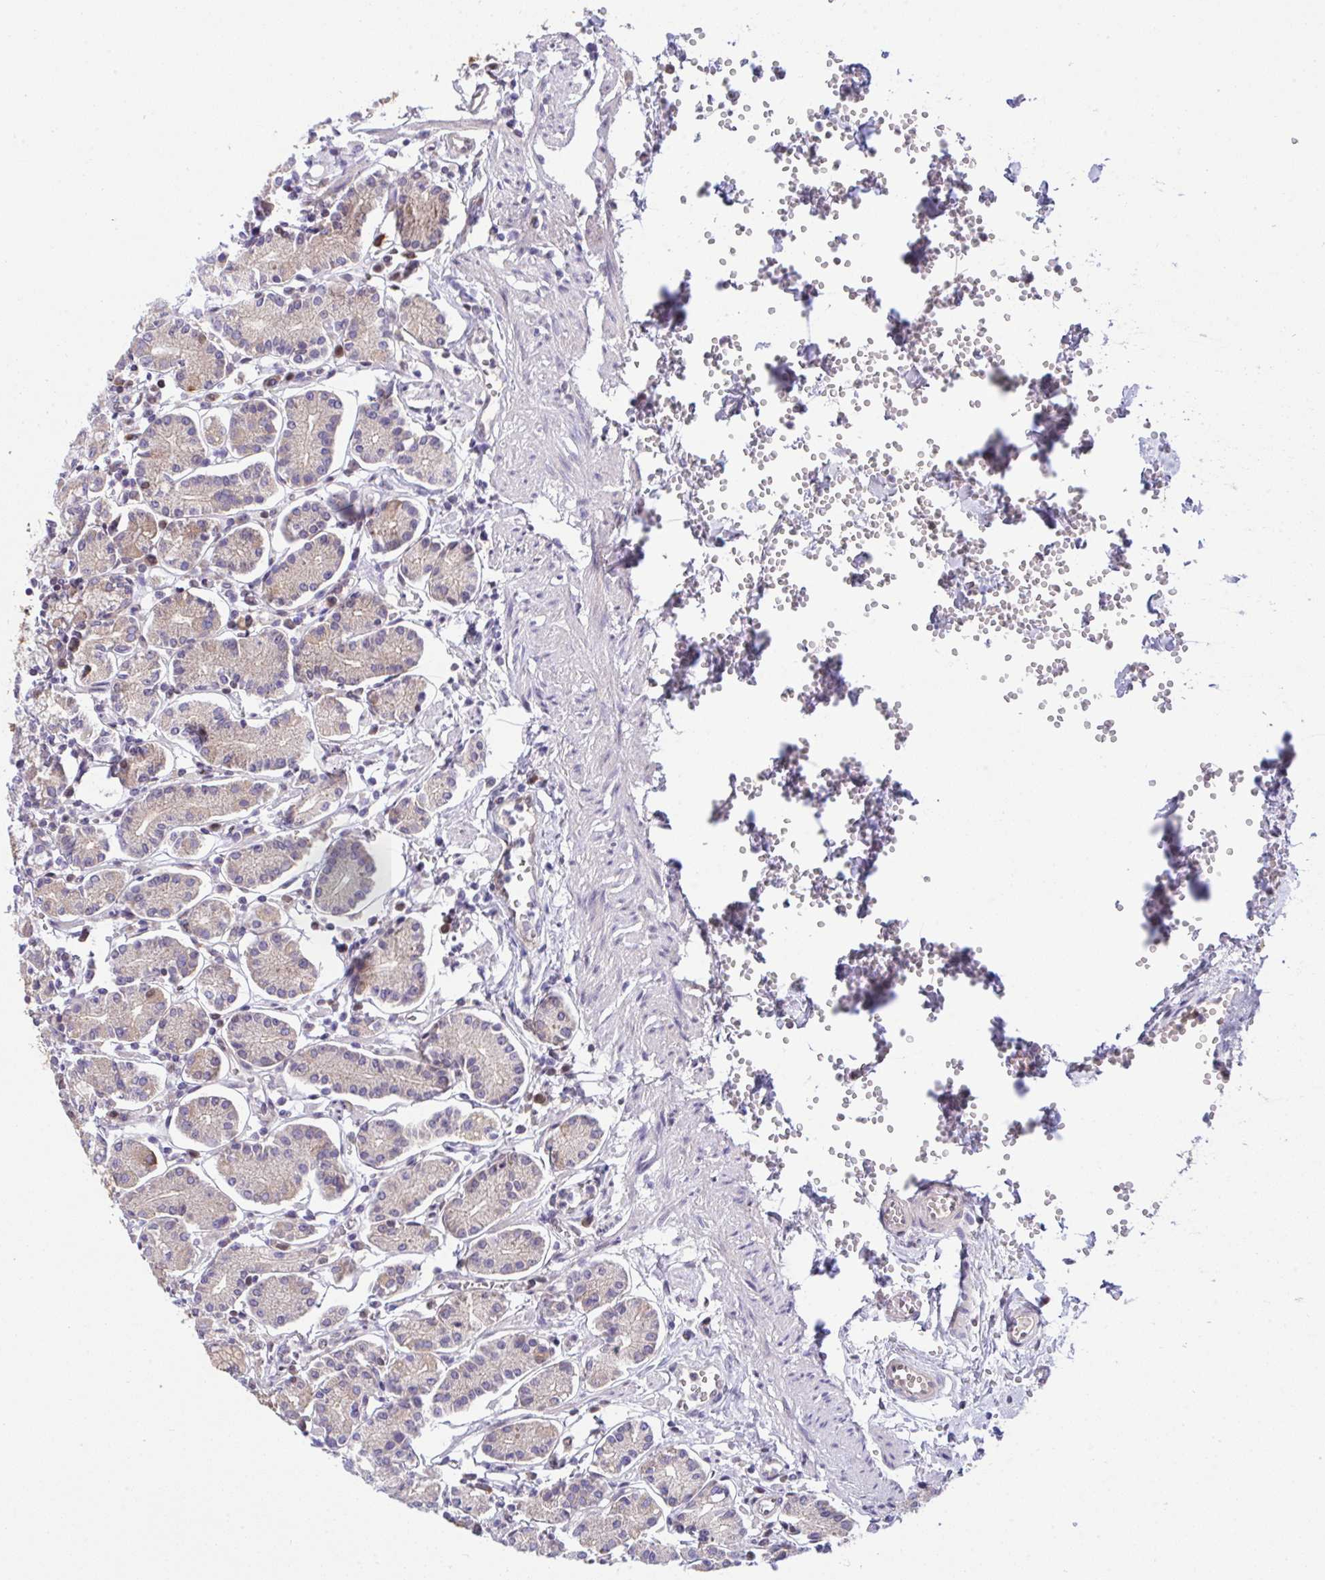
{"staining": {"intensity": "moderate", "quantity": "<25%", "location": "cytoplasmic/membranous,nuclear"}, "tissue": "stomach", "cell_type": "Glandular cells", "image_type": "normal", "snomed": [{"axis": "morphology", "description": "Normal tissue, NOS"}, {"axis": "topography", "description": "Stomach"}], "caption": "Stomach was stained to show a protein in brown. There is low levels of moderate cytoplasmic/membranous,nuclear expression in about <25% of glandular cells.", "gene": "C9orf64", "patient": {"sex": "female", "age": 62}}